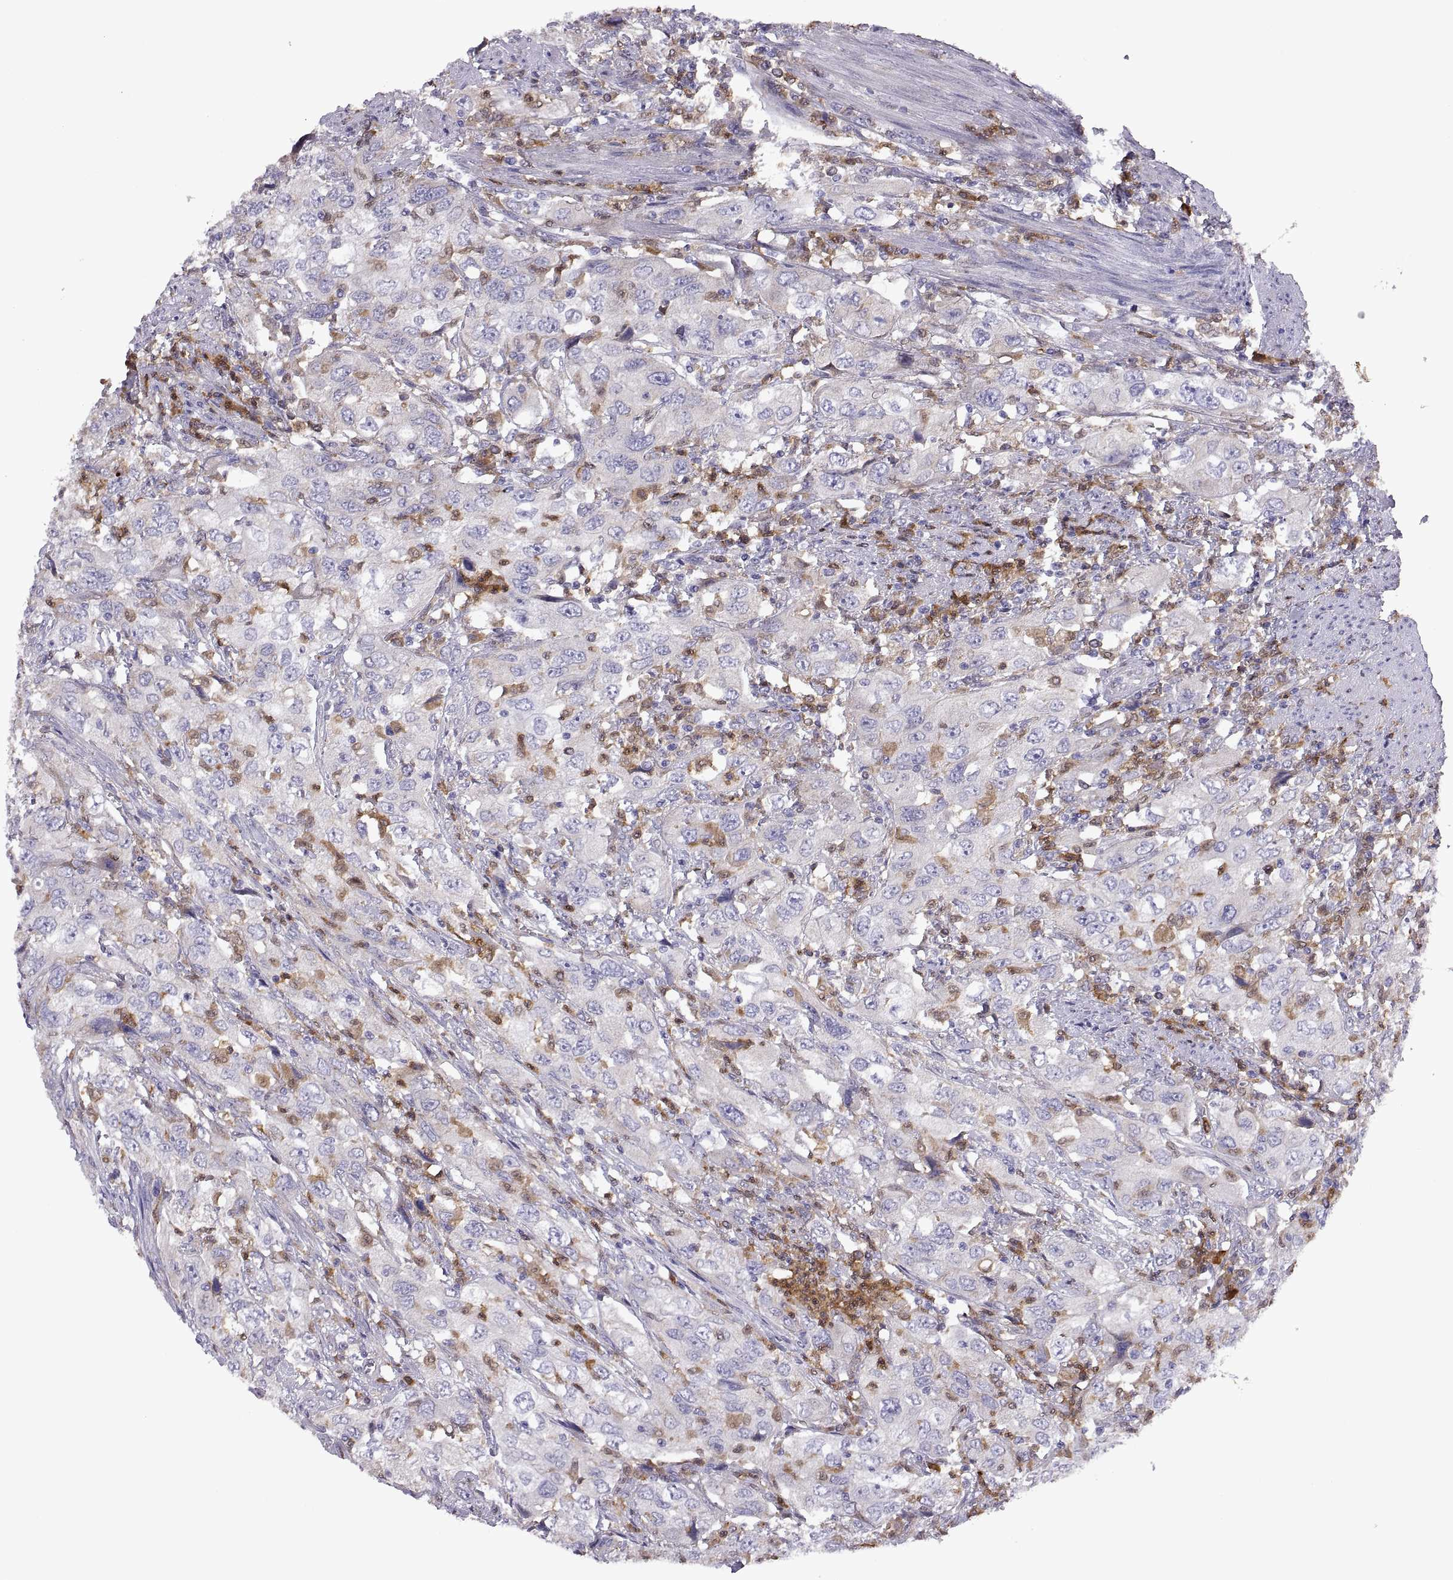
{"staining": {"intensity": "negative", "quantity": "none", "location": "none"}, "tissue": "urothelial cancer", "cell_type": "Tumor cells", "image_type": "cancer", "snomed": [{"axis": "morphology", "description": "Urothelial carcinoma, High grade"}, {"axis": "topography", "description": "Urinary bladder"}], "caption": "Protein analysis of urothelial cancer displays no significant staining in tumor cells.", "gene": "DOK3", "patient": {"sex": "male", "age": 76}}